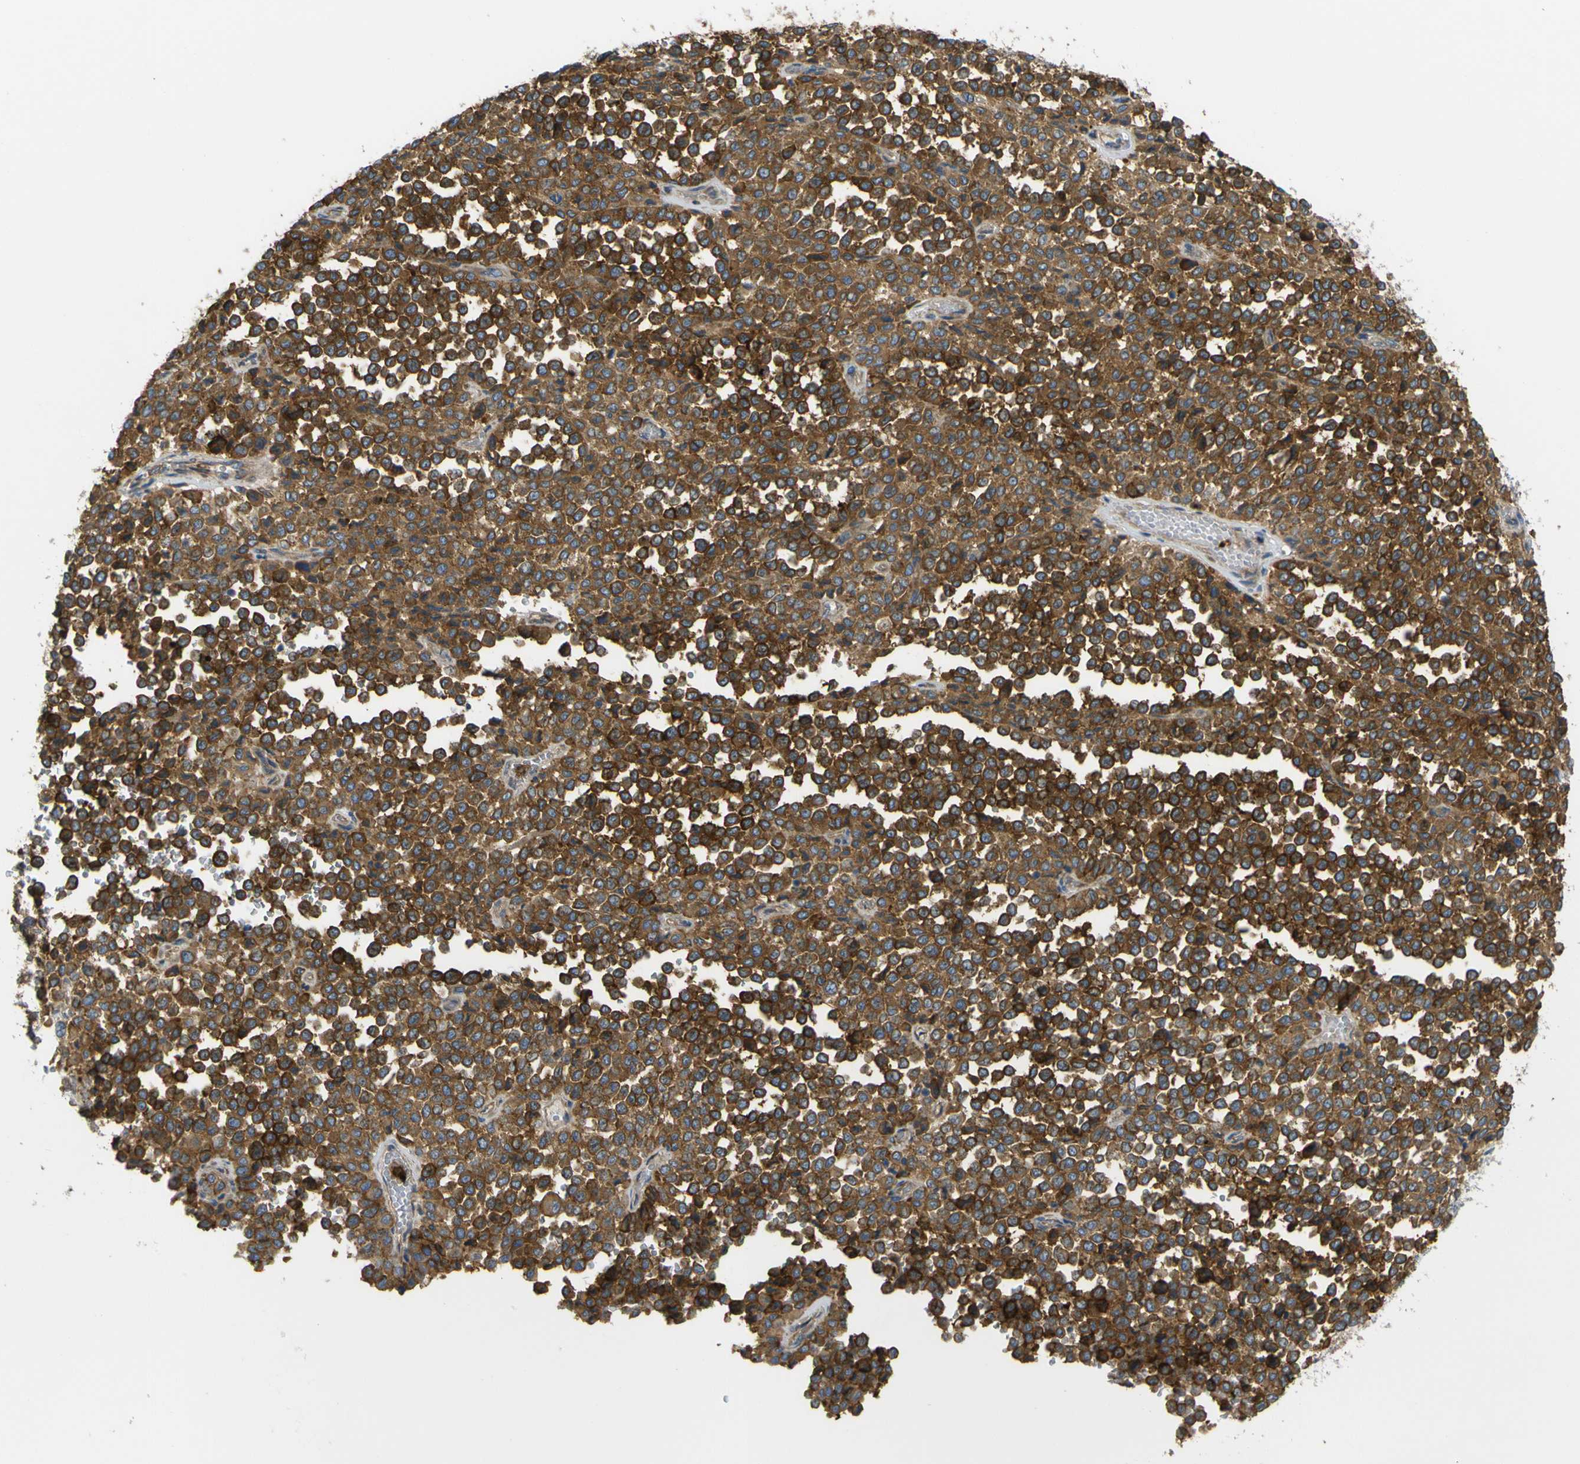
{"staining": {"intensity": "strong", "quantity": ">75%", "location": "cytoplasmic/membranous"}, "tissue": "melanoma", "cell_type": "Tumor cells", "image_type": "cancer", "snomed": [{"axis": "morphology", "description": "Malignant melanoma, Metastatic site"}, {"axis": "topography", "description": "Pancreas"}], "caption": "Melanoma stained with a protein marker reveals strong staining in tumor cells.", "gene": "SYPL1", "patient": {"sex": "female", "age": 30}}